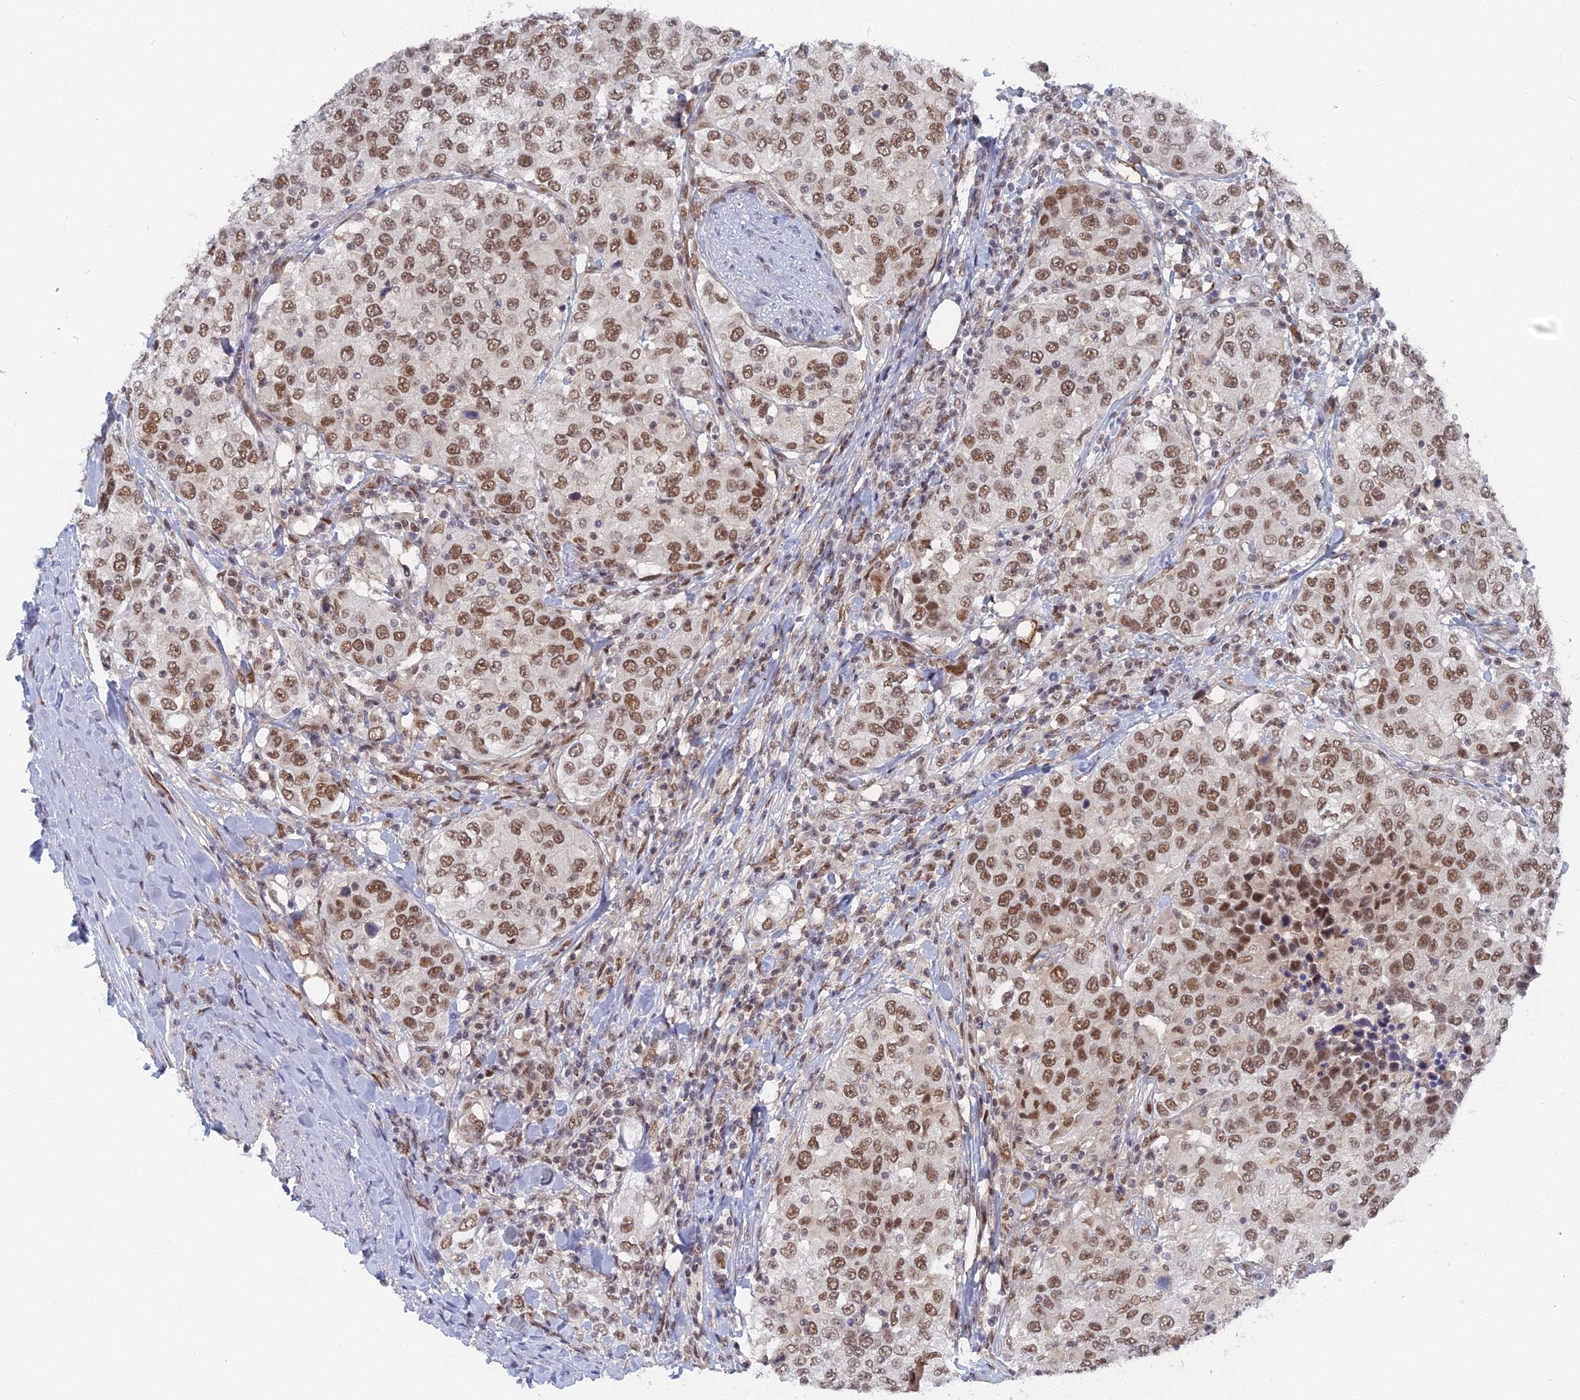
{"staining": {"intensity": "moderate", "quantity": ">75%", "location": "nuclear"}, "tissue": "urothelial cancer", "cell_type": "Tumor cells", "image_type": "cancer", "snomed": [{"axis": "morphology", "description": "Urothelial carcinoma, High grade"}, {"axis": "topography", "description": "Urinary bladder"}], "caption": "A brown stain highlights moderate nuclear staining of a protein in human urothelial cancer tumor cells.", "gene": "CCDC85A", "patient": {"sex": "female", "age": 80}}